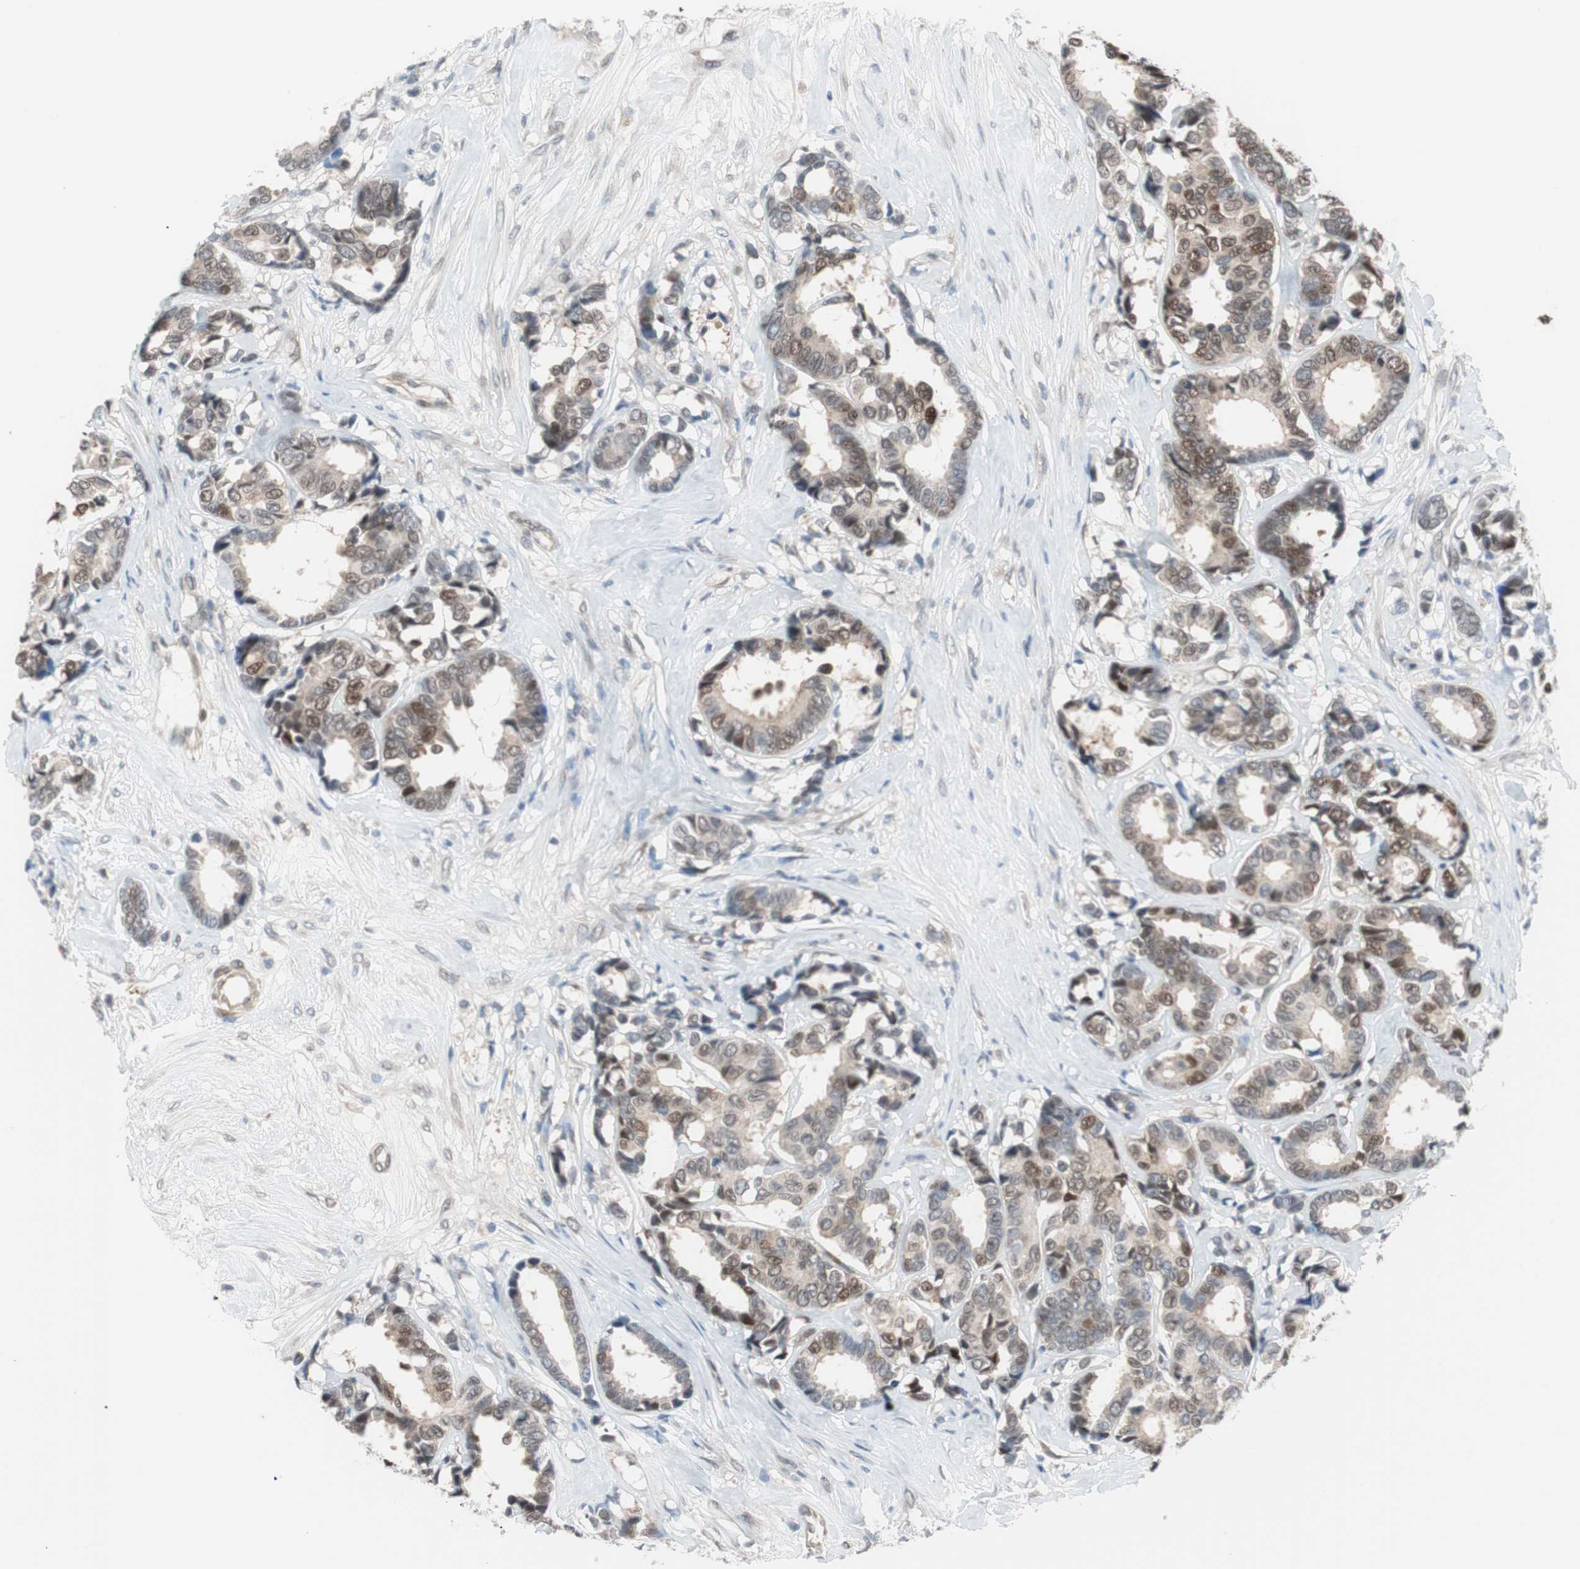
{"staining": {"intensity": "moderate", "quantity": "25%-75%", "location": "cytoplasmic/membranous,nuclear"}, "tissue": "breast cancer", "cell_type": "Tumor cells", "image_type": "cancer", "snomed": [{"axis": "morphology", "description": "Duct carcinoma"}, {"axis": "topography", "description": "Breast"}], "caption": "An image of infiltrating ductal carcinoma (breast) stained for a protein demonstrates moderate cytoplasmic/membranous and nuclear brown staining in tumor cells.", "gene": "ARNT2", "patient": {"sex": "female", "age": 87}}